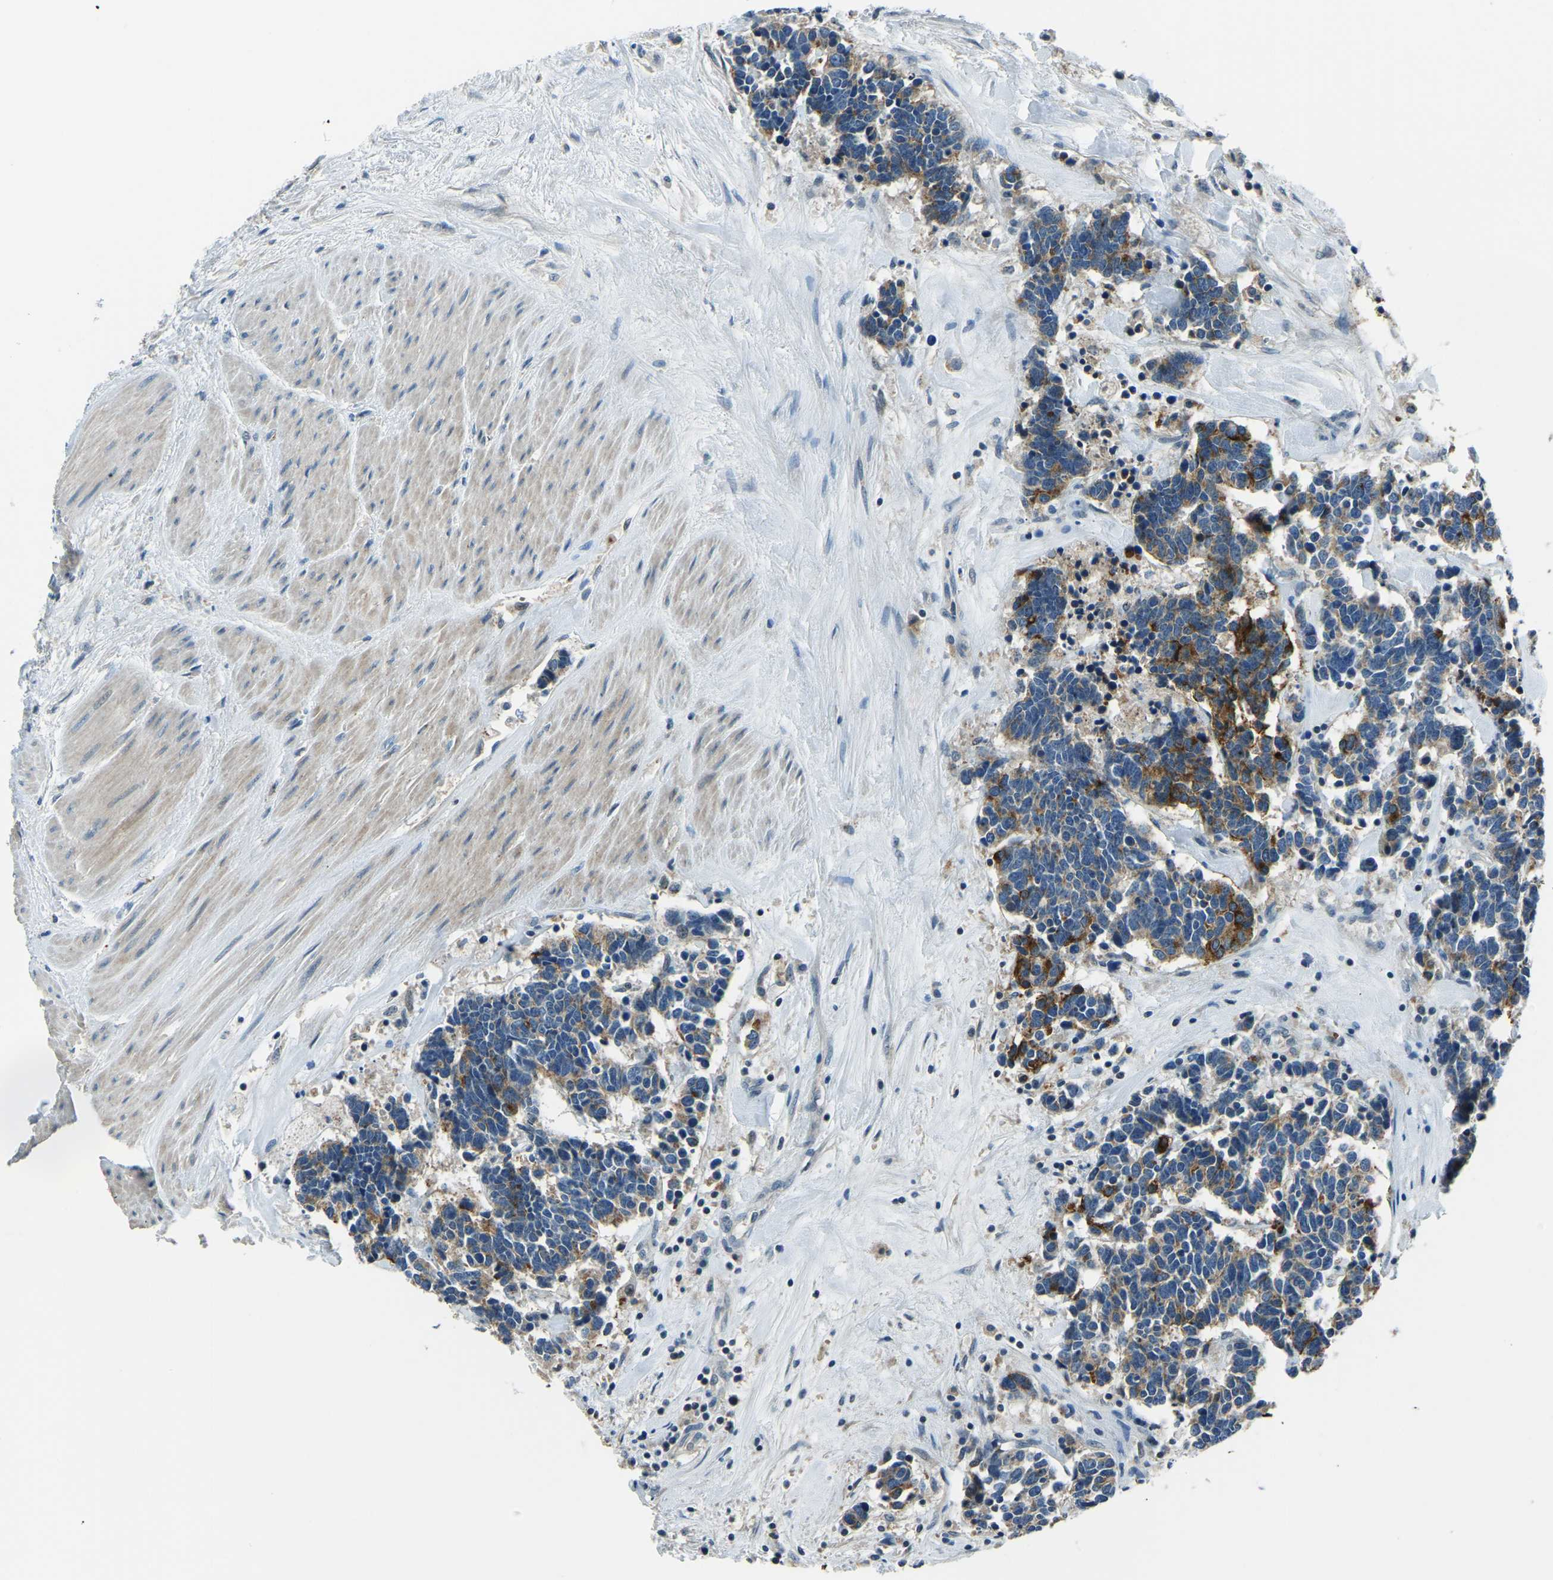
{"staining": {"intensity": "moderate", "quantity": "25%-75%", "location": "cytoplasmic/membranous"}, "tissue": "carcinoid", "cell_type": "Tumor cells", "image_type": "cancer", "snomed": [{"axis": "morphology", "description": "Carcinoma, NOS"}, {"axis": "morphology", "description": "Carcinoid, malignant, NOS"}, {"axis": "topography", "description": "Urinary bladder"}], "caption": "This micrograph exhibits IHC staining of malignant carcinoid, with medium moderate cytoplasmic/membranous staining in approximately 25%-75% of tumor cells.", "gene": "RRP1", "patient": {"sex": "male", "age": 57}}